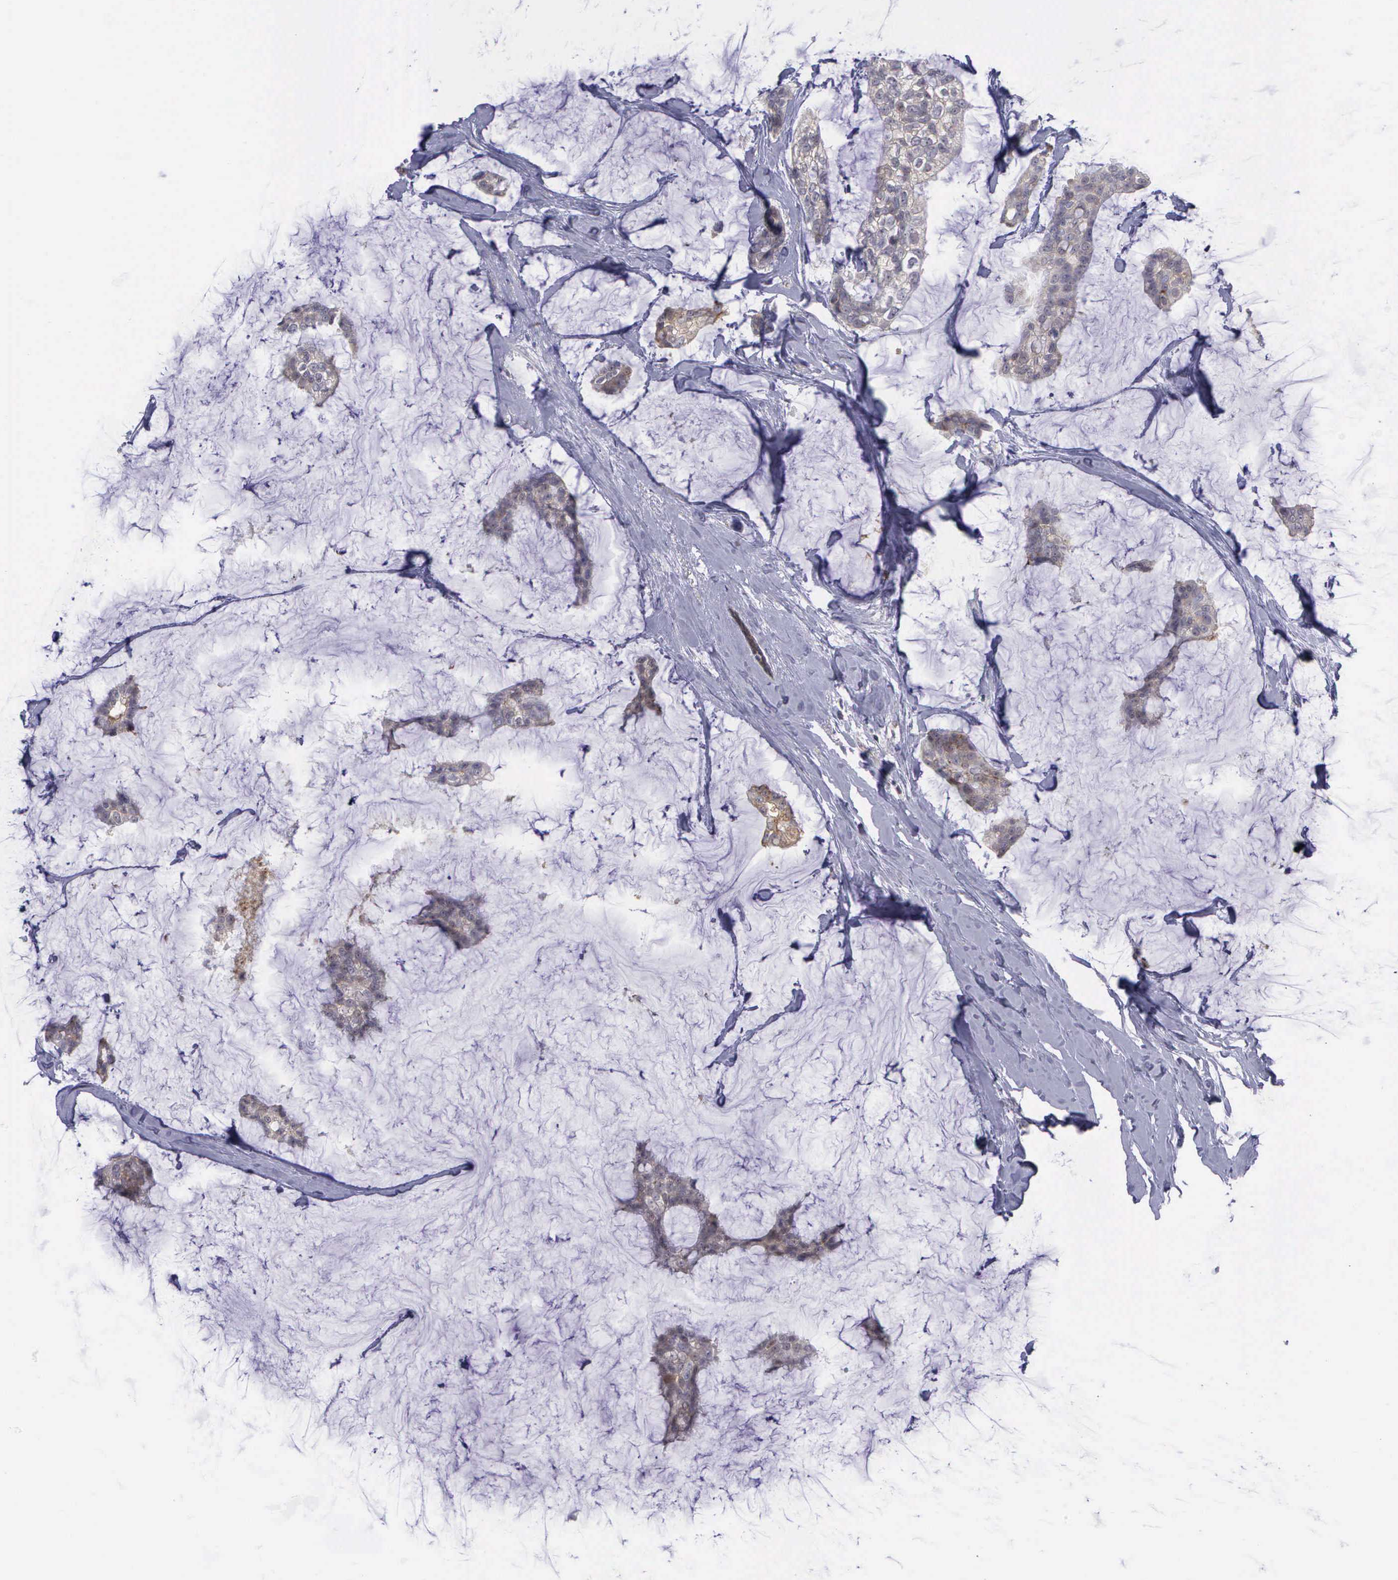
{"staining": {"intensity": "weak", "quantity": "<25%", "location": "cytoplasmic/membranous"}, "tissue": "breast cancer", "cell_type": "Tumor cells", "image_type": "cancer", "snomed": [{"axis": "morphology", "description": "Duct carcinoma"}, {"axis": "topography", "description": "Breast"}], "caption": "There is no significant positivity in tumor cells of breast cancer (infiltrating ductal carcinoma).", "gene": "MICAL3", "patient": {"sex": "female", "age": 93}}